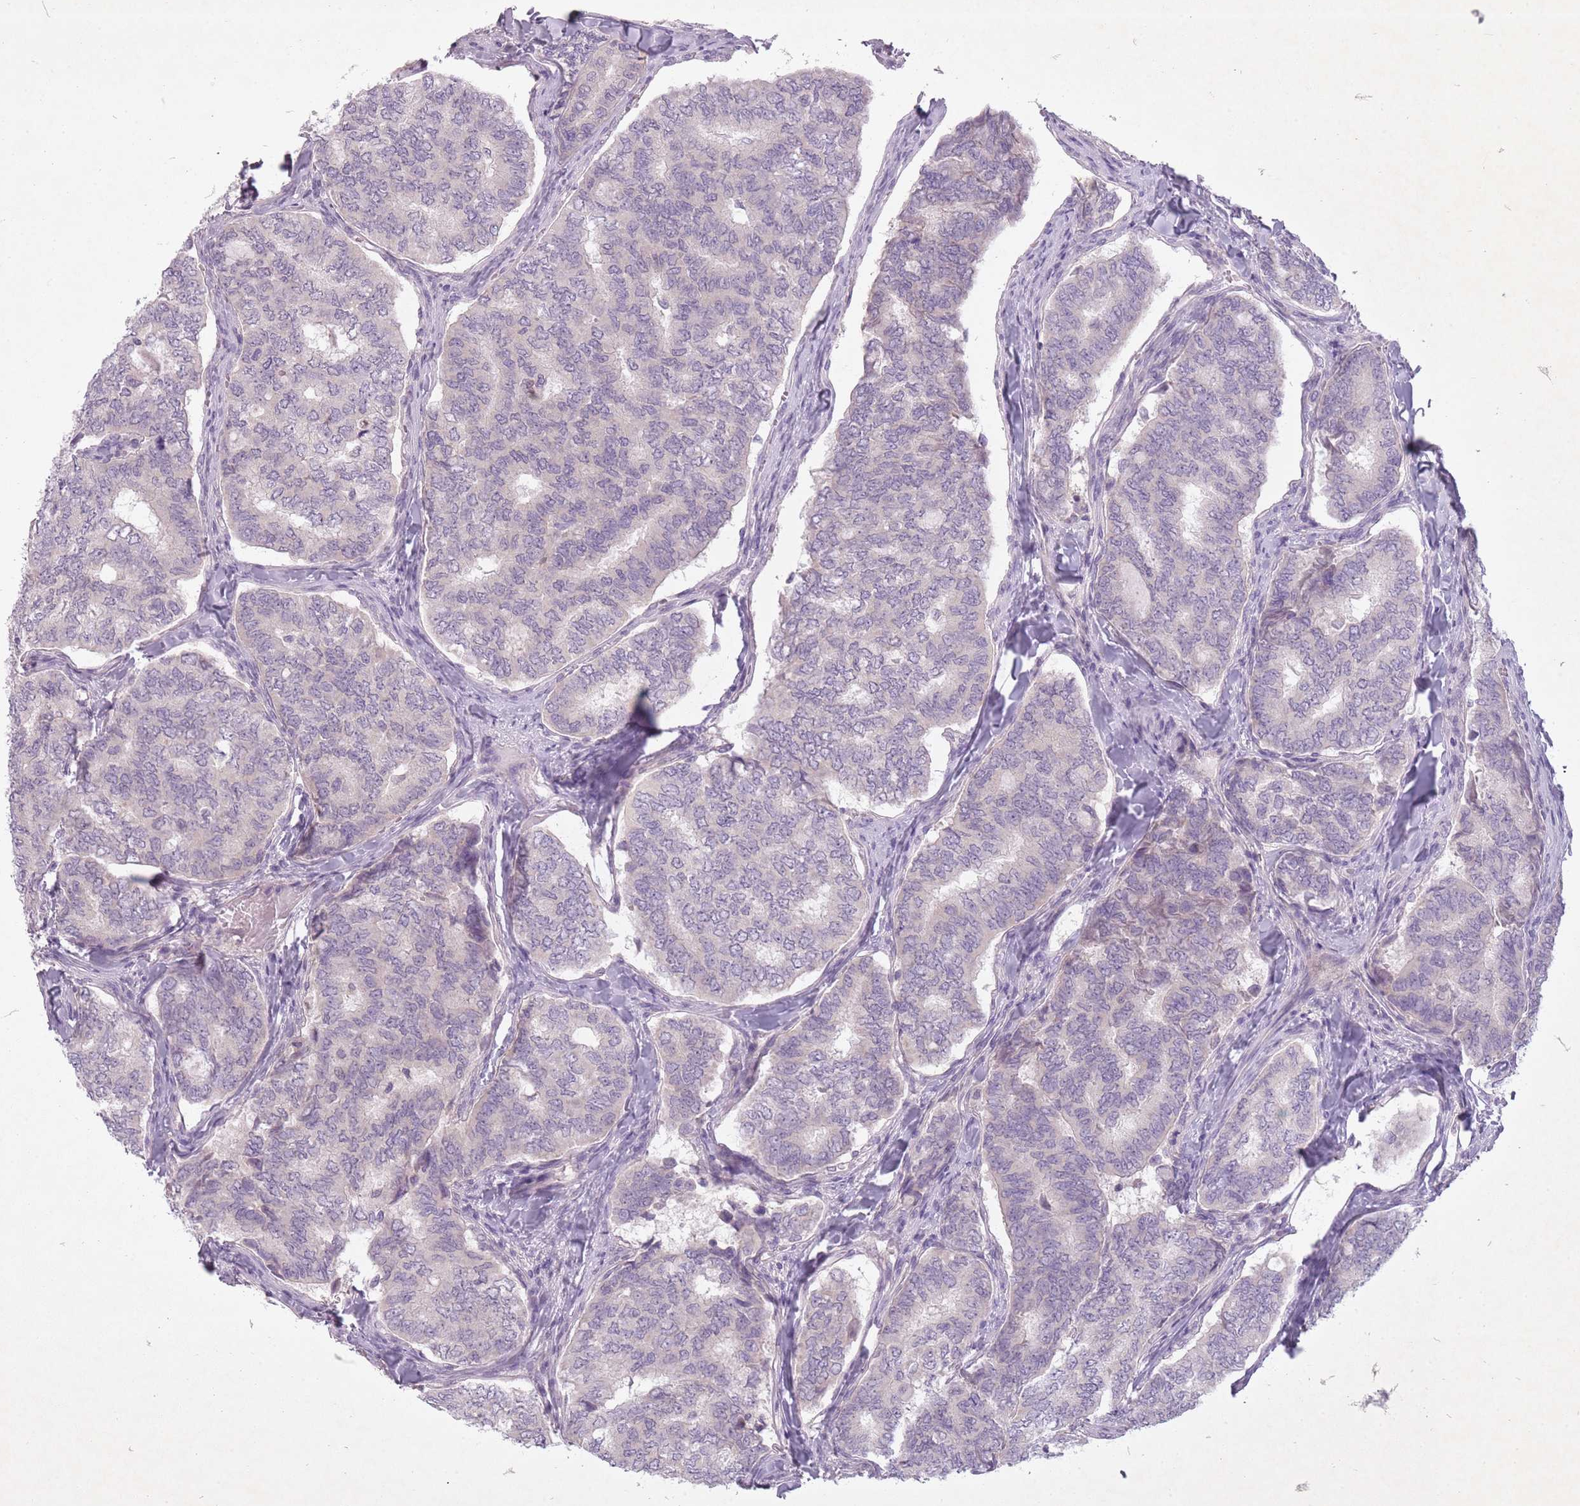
{"staining": {"intensity": "negative", "quantity": "none", "location": "none"}, "tissue": "thyroid cancer", "cell_type": "Tumor cells", "image_type": "cancer", "snomed": [{"axis": "morphology", "description": "Papillary adenocarcinoma, NOS"}, {"axis": "topography", "description": "Thyroid gland"}], "caption": "Immunohistochemistry (IHC) image of thyroid cancer stained for a protein (brown), which reveals no staining in tumor cells.", "gene": "FAM43B", "patient": {"sex": "female", "age": 35}}